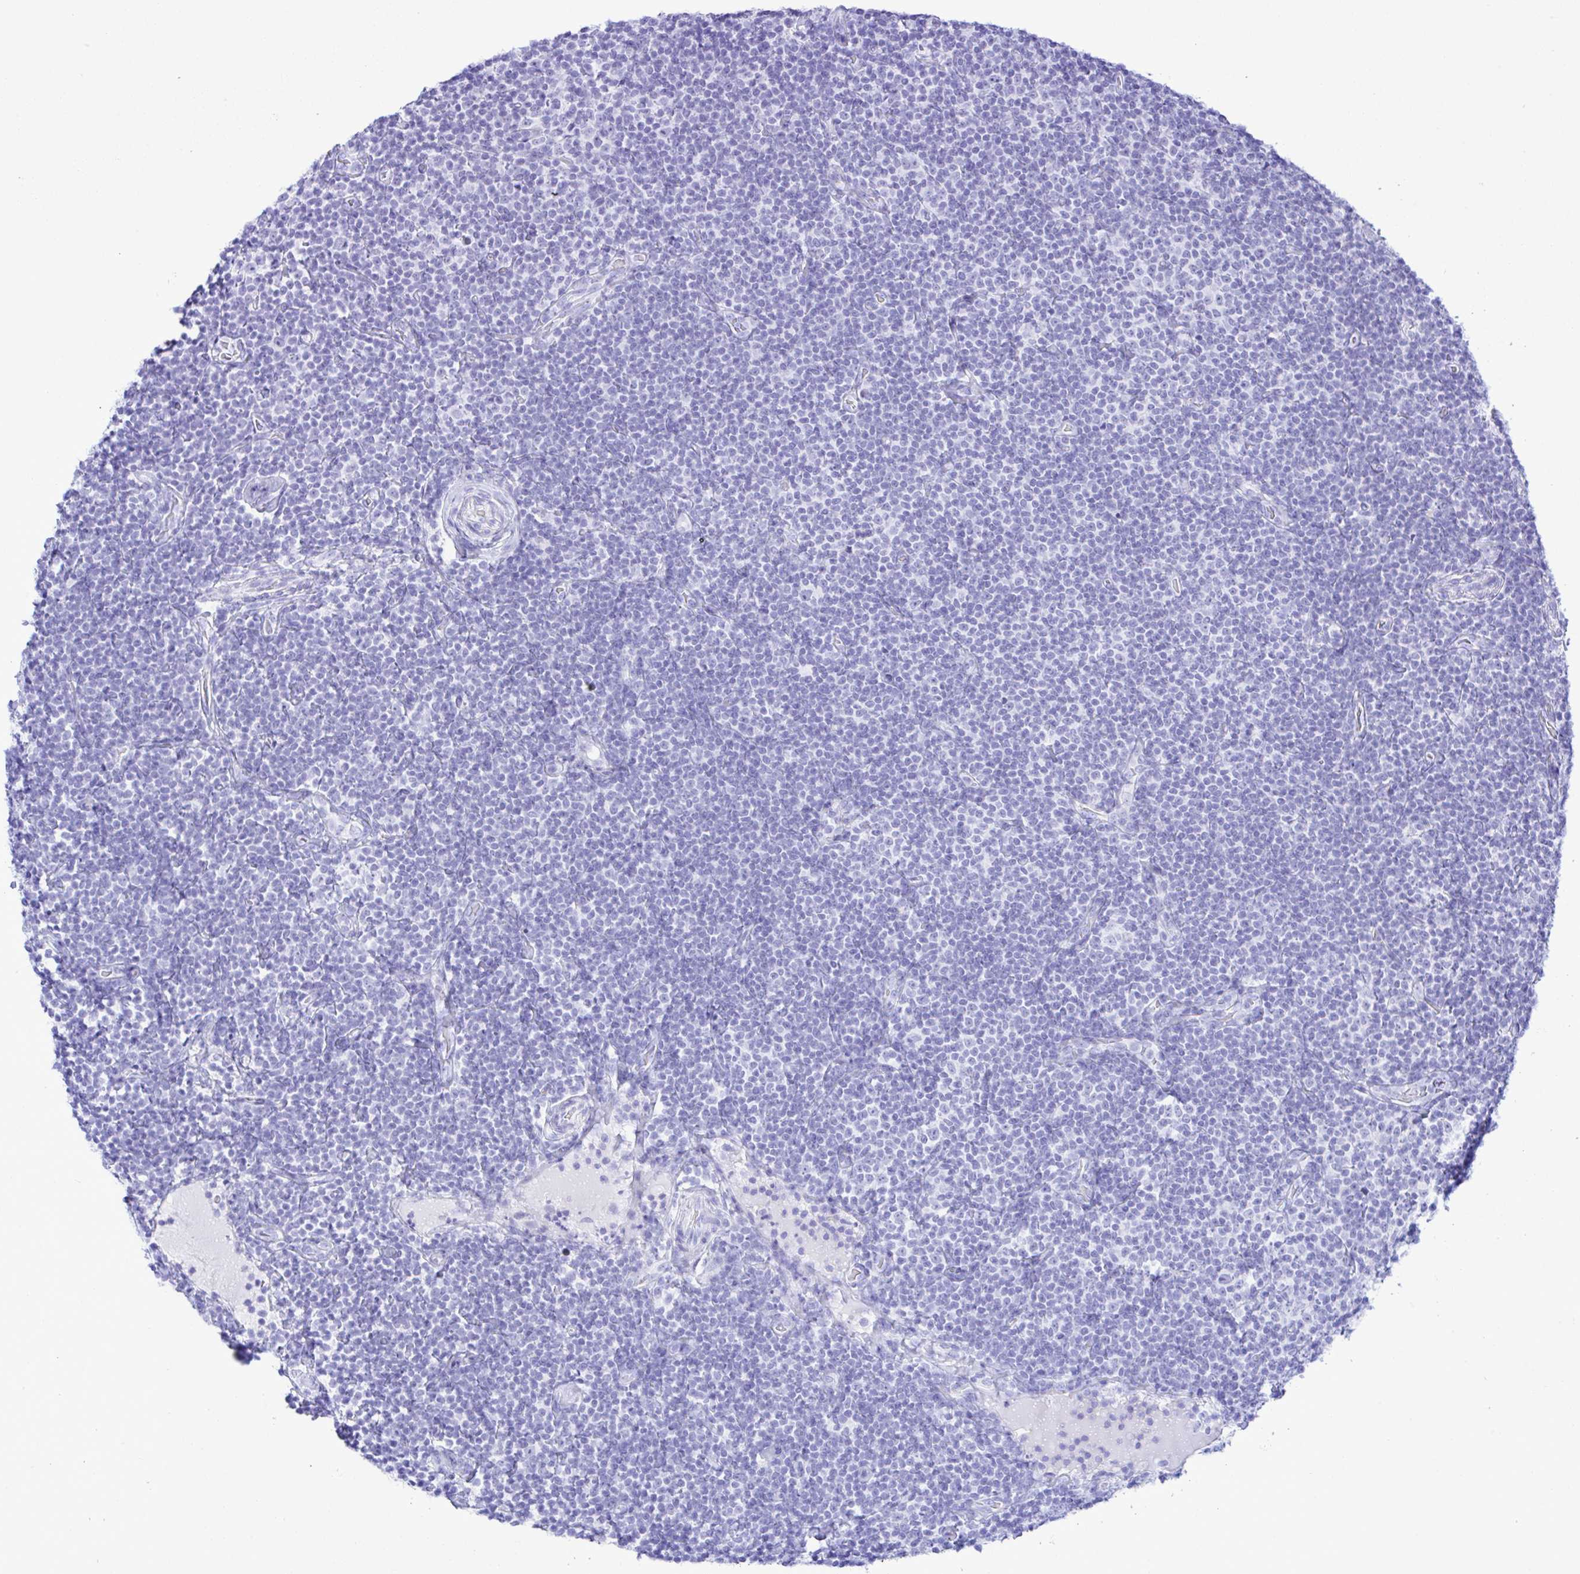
{"staining": {"intensity": "negative", "quantity": "none", "location": "none"}, "tissue": "lymphoma", "cell_type": "Tumor cells", "image_type": "cancer", "snomed": [{"axis": "morphology", "description": "Malignant lymphoma, non-Hodgkin's type, Low grade"}, {"axis": "topography", "description": "Lymph node"}], "caption": "Image shows no protein positivity in tumor cells of malignant lymphoma, non-Hodgkin's type (low-grade) tissue.", "gene": "SELENOV", "patient": {"sex": "male", "age": 81}}